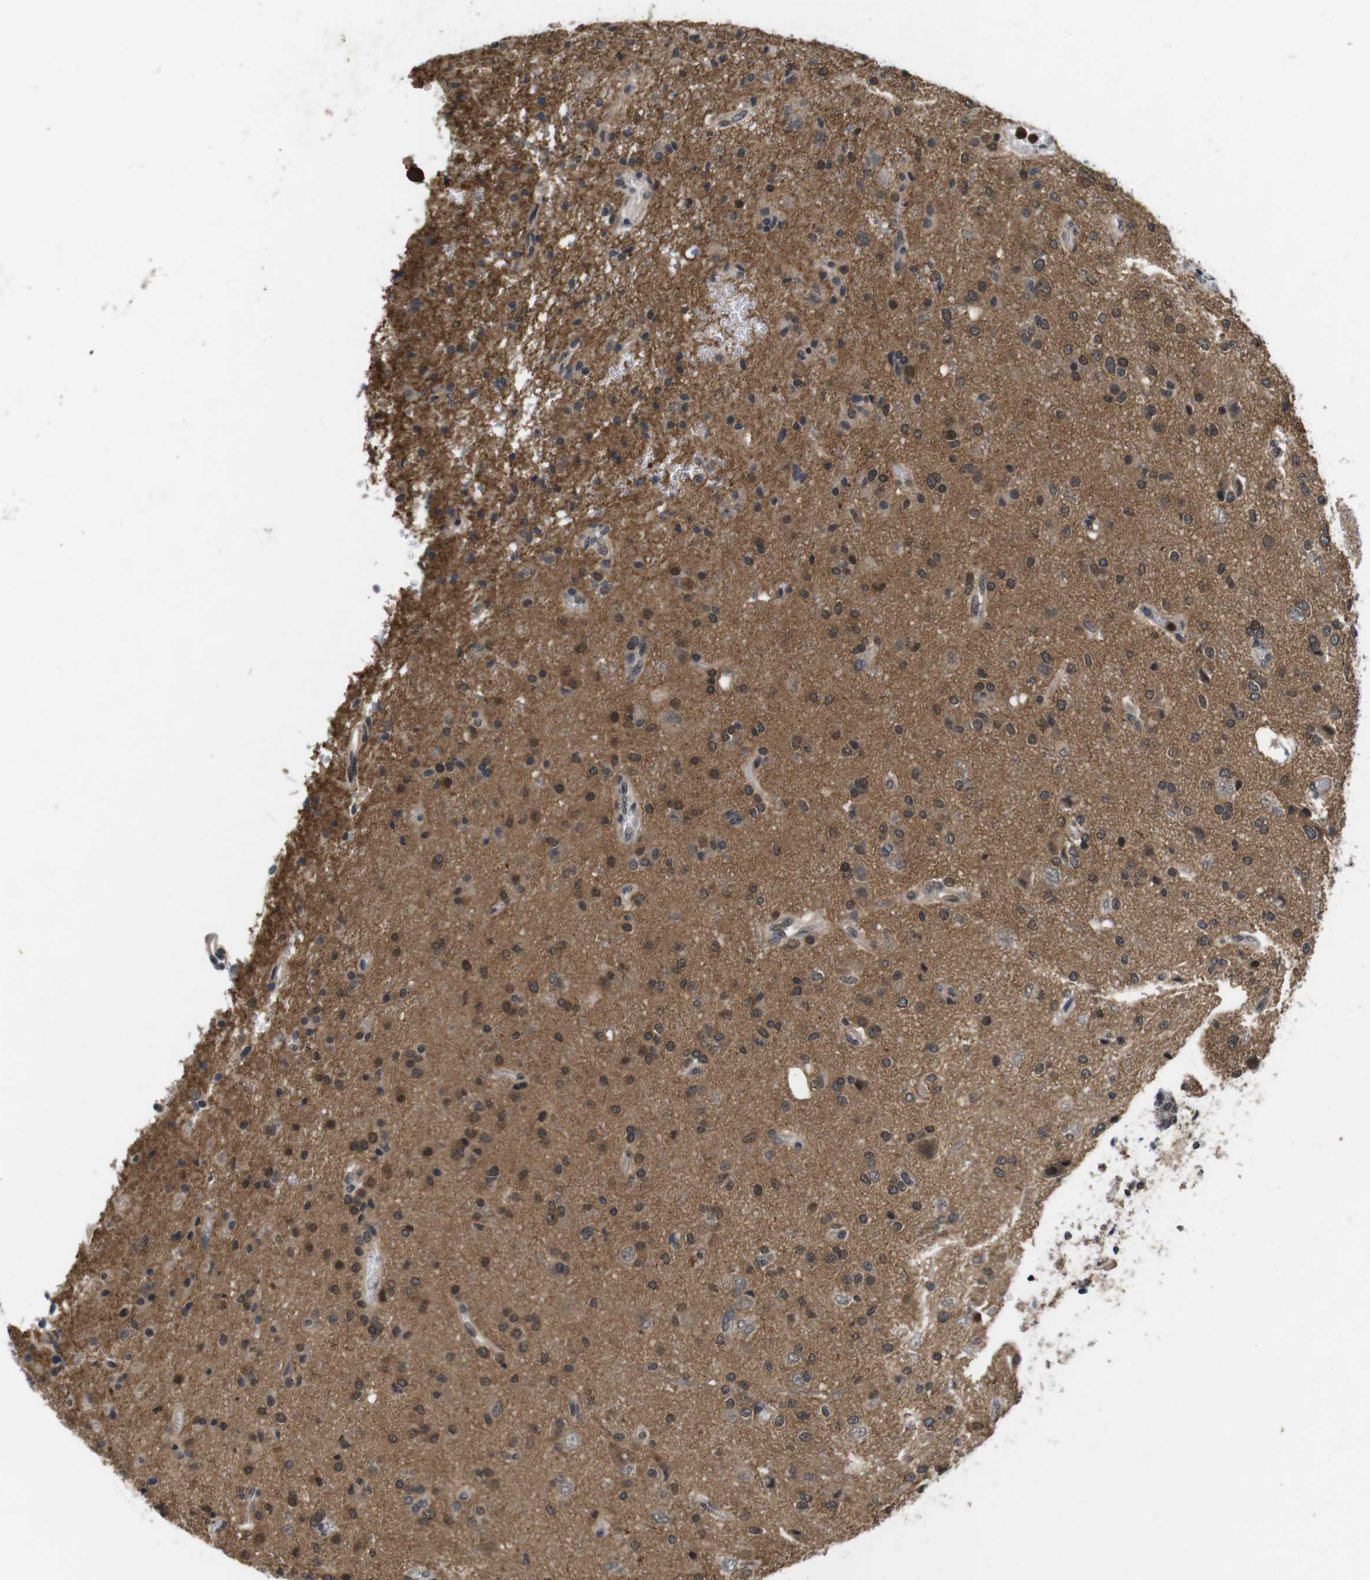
{"staining": {"intensity": "moderate", "quantity": "25%-75%", "location": "cytoplasmic/membranous"}, "tissue": "glioma", "cell_type": "Tumor cells", "image_type": "cancer", "snomed": [{"axis": "morphology", "description": "Glioma, malignant, High grade"}, {"axis": "topography", "description": "Brain"}], "caption": "A medium amount of moderate cytoplasmic/membranous expression is seen in about 25%-75% of tumor cells in malignant glioma (high-grade) tissue.", "gene": "FADD", "patient": {"sex": "male", "age": 47}}